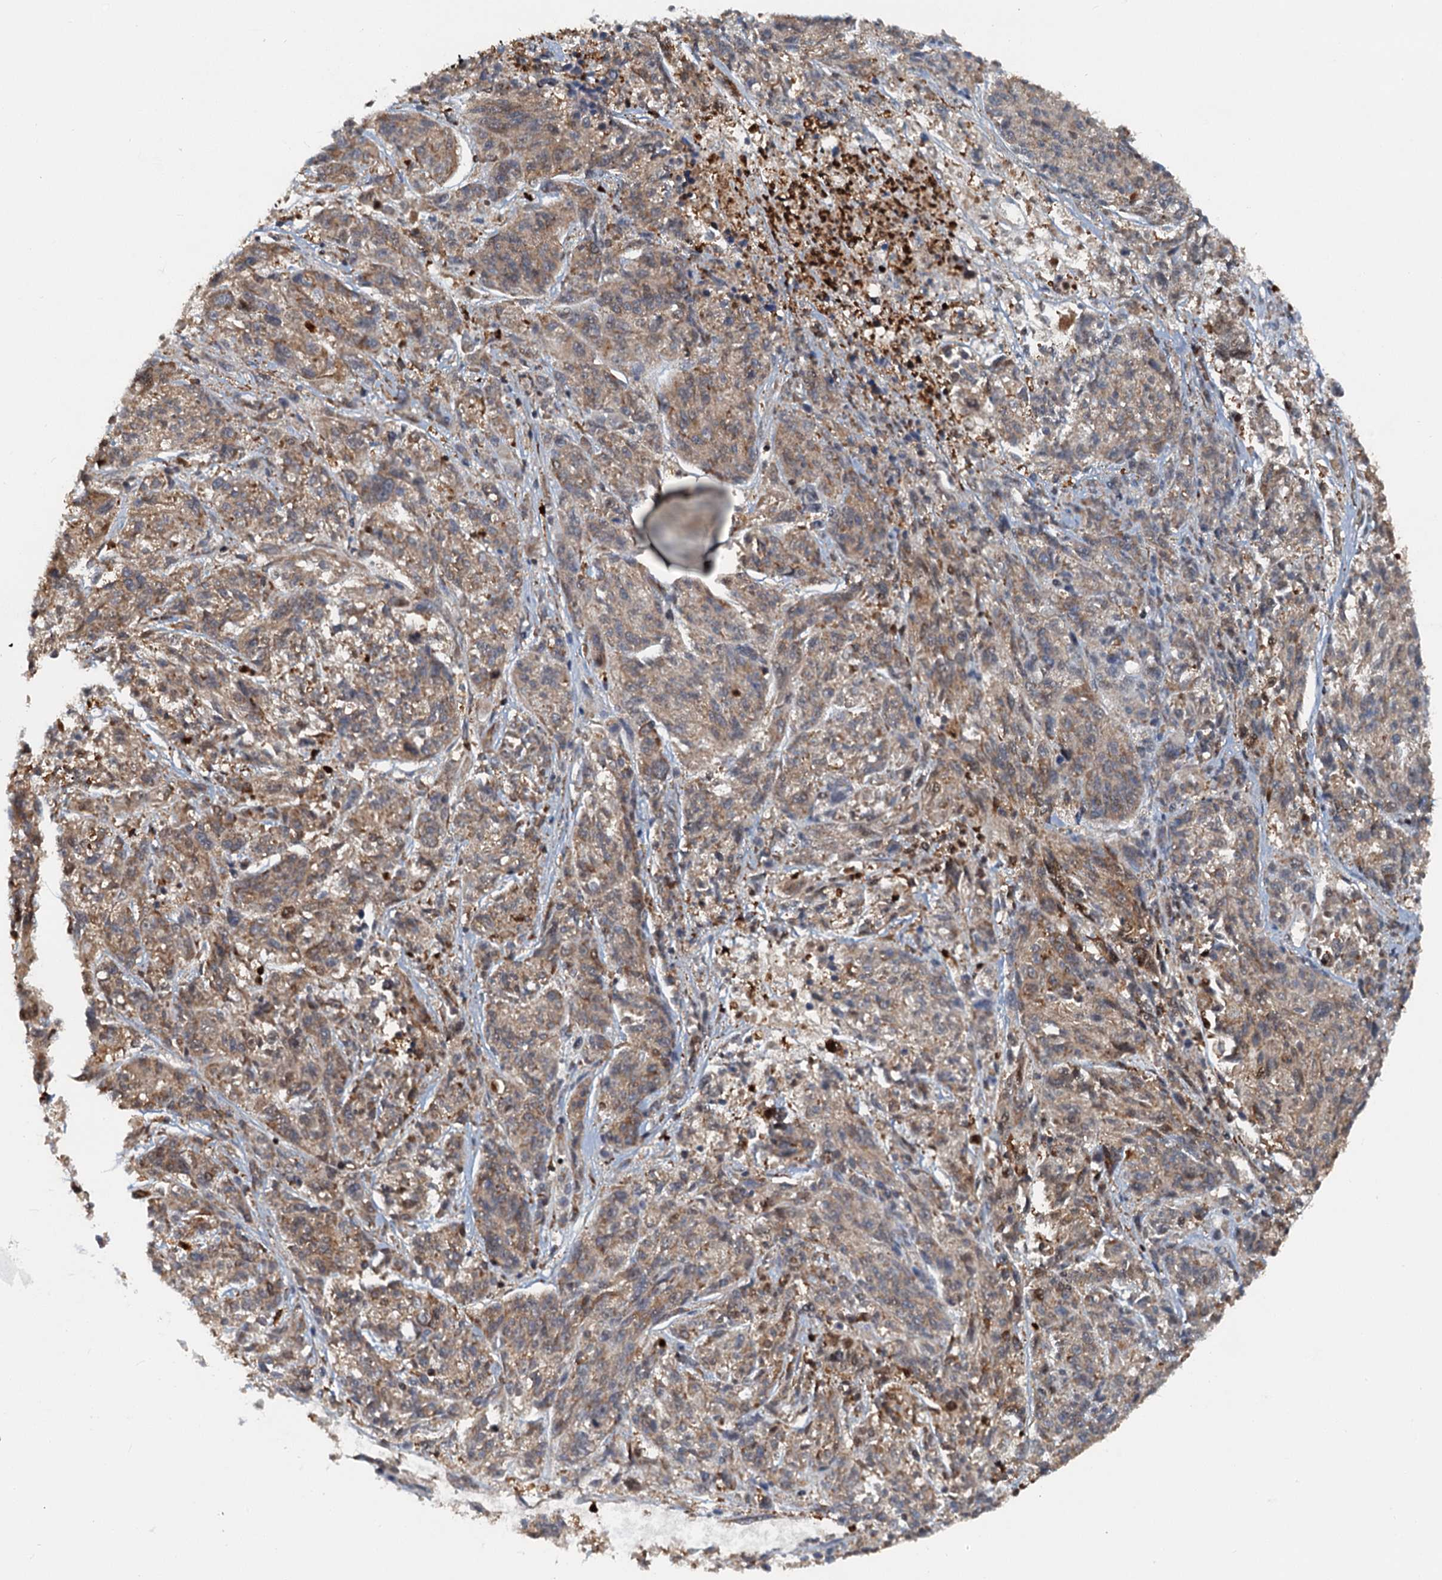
{"staining": {"intensity": "weak", "quantity": "25%-75%", "location": "cytoplasmic/membranous"}, "tissue": "melanoma", "cell_type": "Tumor cells", "image_type": "cancer", "snomed": [{"axis": "morphology", "description": "Malignant melanoma, NOS"}, {"axis": "topography", "description": "Skin"}], "caption": "Protein staining reveals weak cytoplasmic/membranous staining in approximately 25%-75% of tumor cells in malignant melanoma.", "gene": "GPI", "patient": {"sex": "male", "age": 53}}